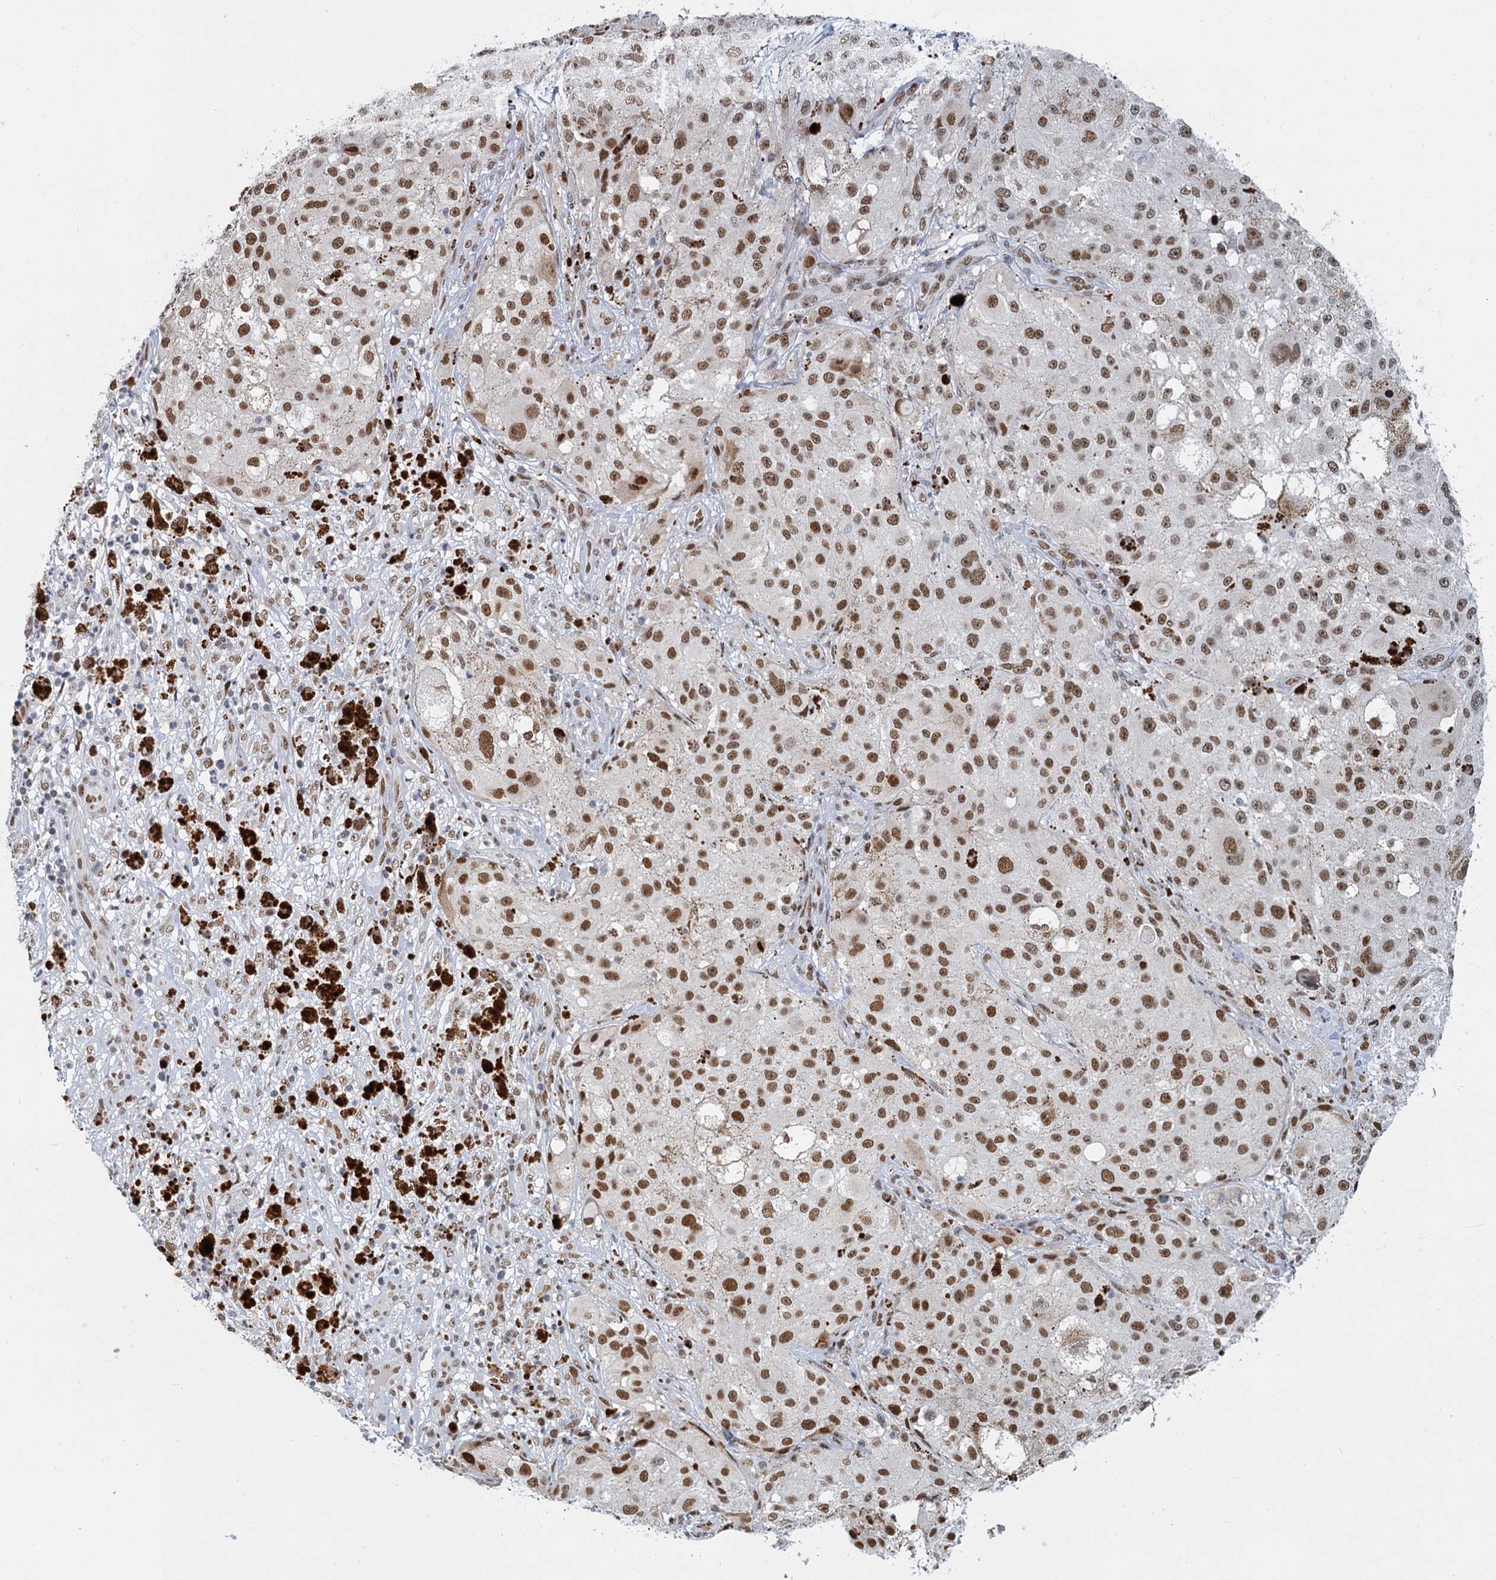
{"staining": {"intensity": "moderate", "quantity": ">75%", "location": "nuclear"}, "tissue": "melanoma", "cell_type": "Tumor cells", "image_type": "cancer", "snomed": [{"axis": "morphology", "description": "Necrosis, NOS"}, {"axis": "morphology", "description": "Malignant melanoma, NOS"}, {"axis": "topography", "description": "Skin"}], "caption": "Malignant melanoma stained with IHC displays moderate nuclear staining in approximately >75% of tumor cells.", "gene": "RPRD1A", "patient": {"sex": "female", "age": 87}}